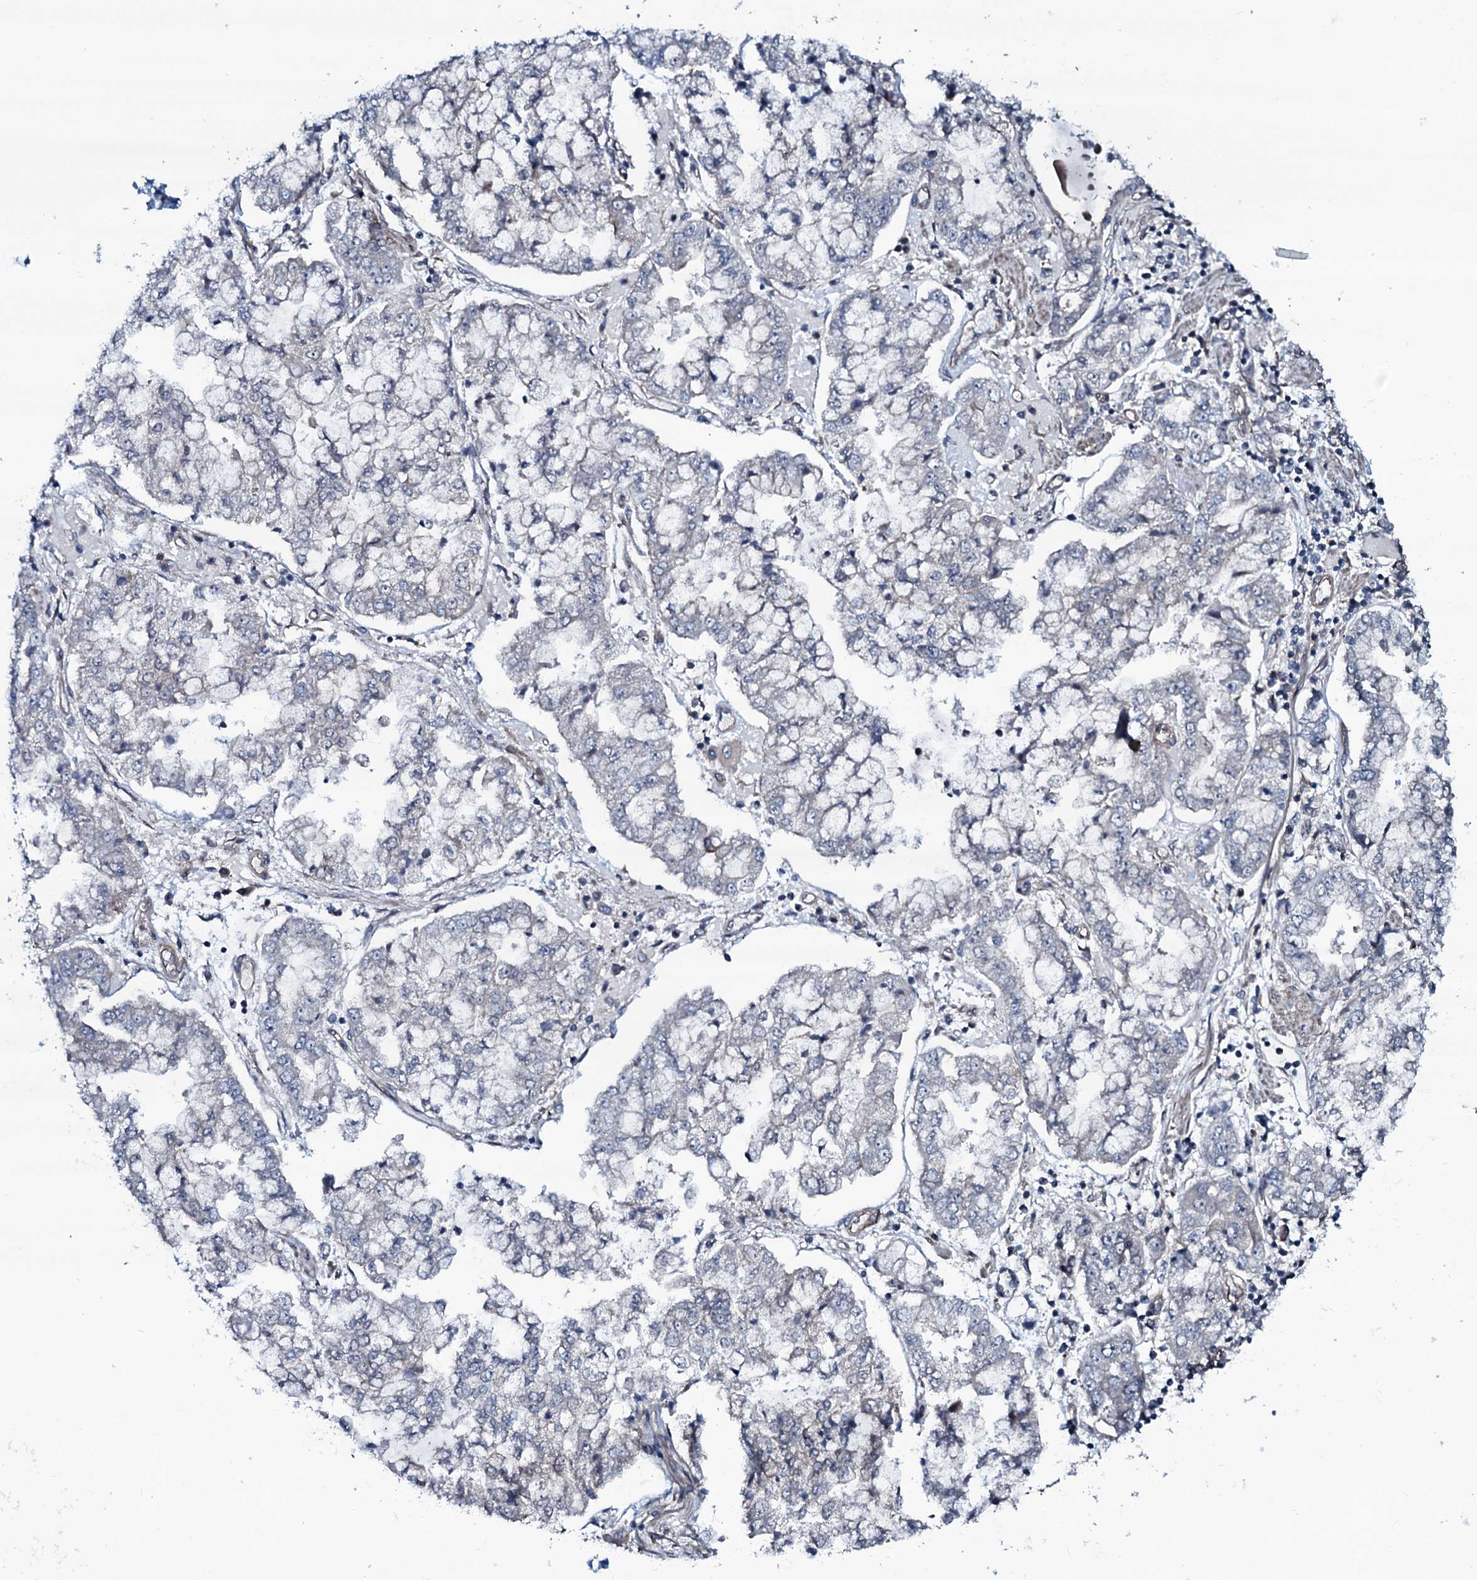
{"staining": {"intensity": "negative", "quantity": "none", "location": "none"}, "tissue": "stomach cancer", "cell_type": "Tumor cells", "image_type": "cancer", "snomed": [{"axis": "morphology", "description": "Adenocarcinoma, NOS"}, {"axis": "topography", "description": "Stomach"}], "caption": "Human adenocarcinoma (stomach) stained for a protein using immunohistochemistry reveals no positivity in tumor cells.", "gene": "OGFOD2", "patient": {"sex": "male", "age": 76}}